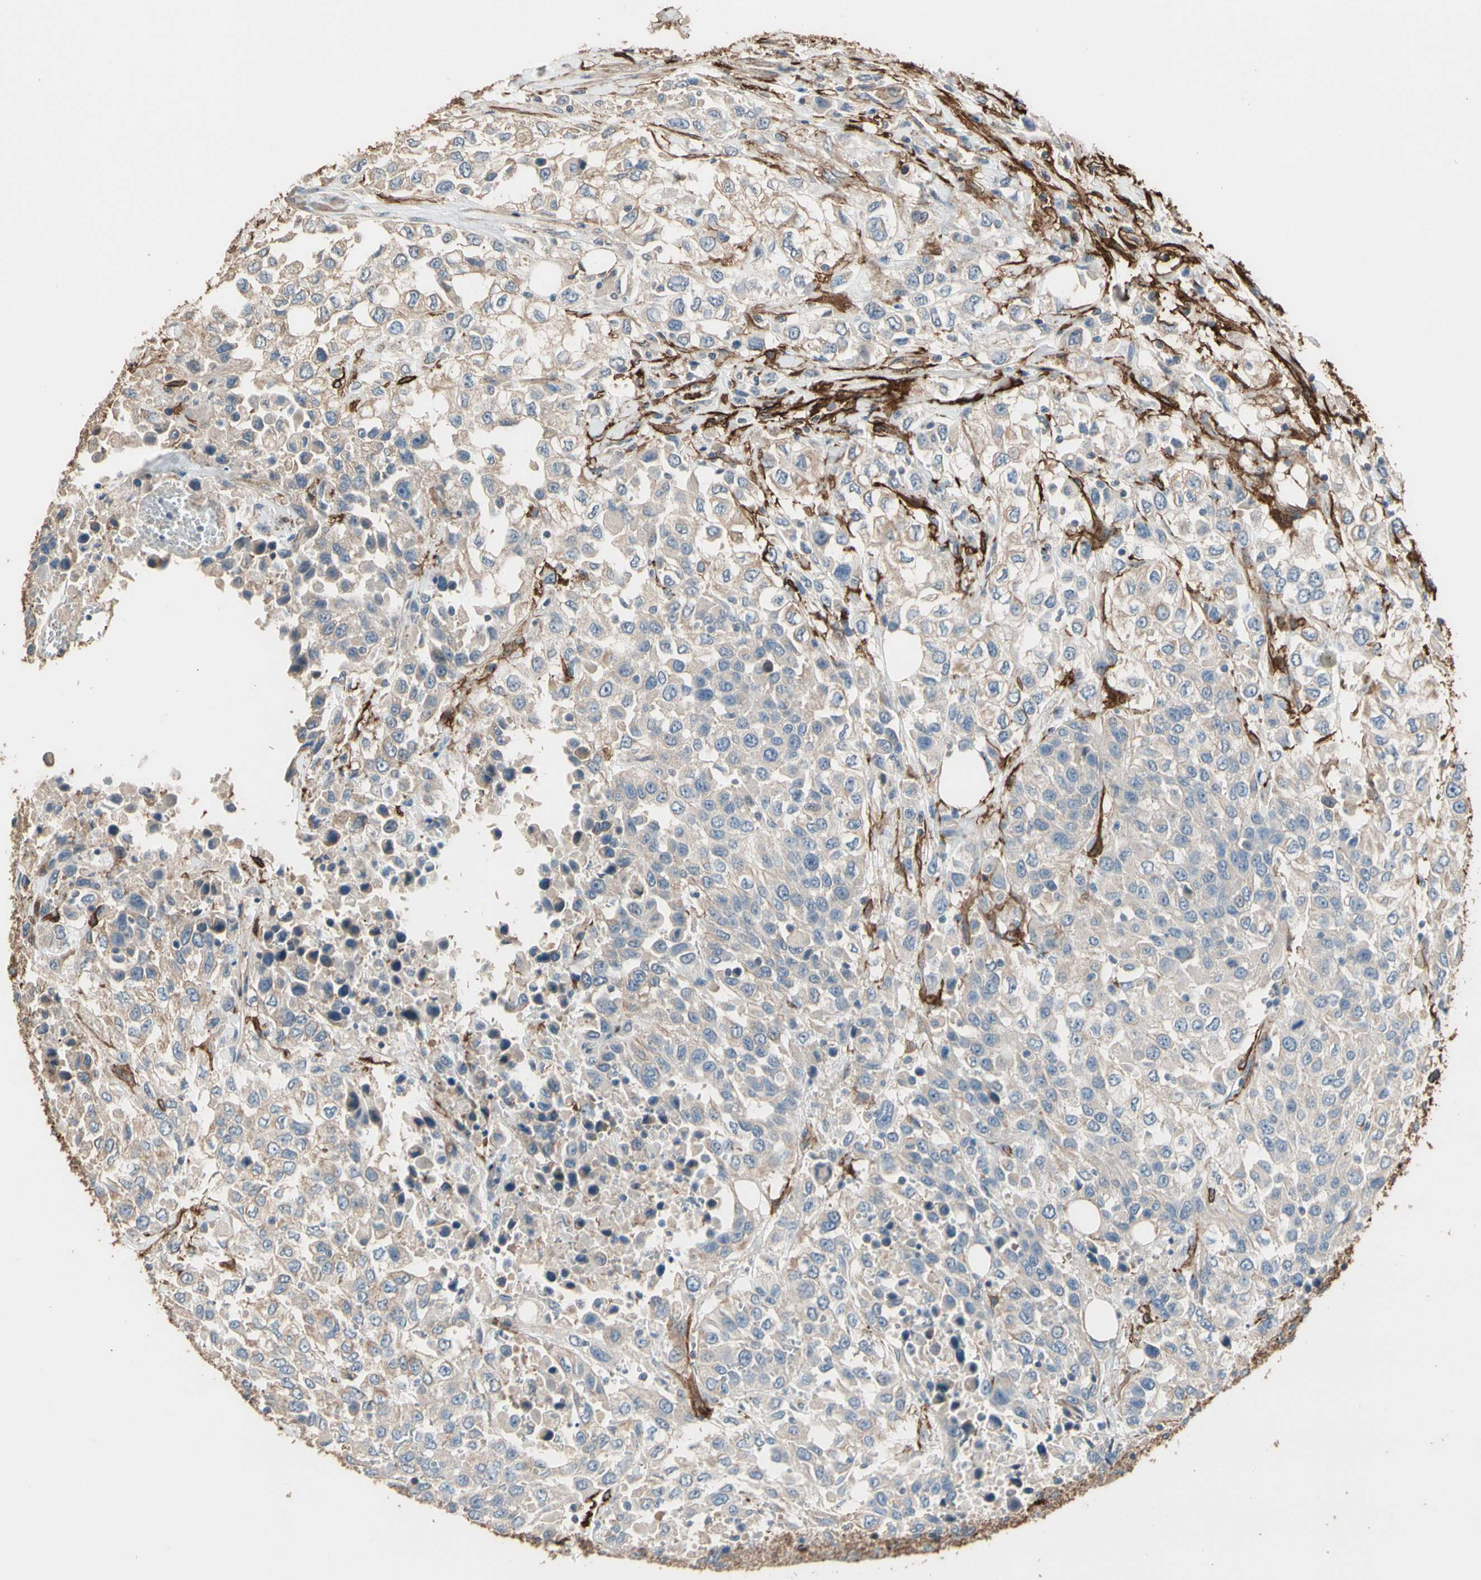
{"staining": {"intensity": "weak", "quantity": ">75%", "location": "cytoplasmic/membranous"}, "tissue": "urothelial cancer", "cell_type": "Tumor cells", "image_type": "cancer", "snomed": [{"axis": "morphology", "description": "Urothelial carcinoma, High grade"}, {"axis": "topography", "description": "Urinary bladder"}], "caption": "High-power microscopy captured an immunohistochemistry (IHC) photomicrograph of urothelial carcinoma (high-grade), revealing weak cytoplasmic/membranous staining in approximately >75% of tumor cells. The staining was performed using DAB to visualize the protein expression in brown, while the nuclei were stained in blue with hematoxylin (Magnification: 20x).", "gene": "SUSD2", "patient": {"sex": "female", "age": 80}}